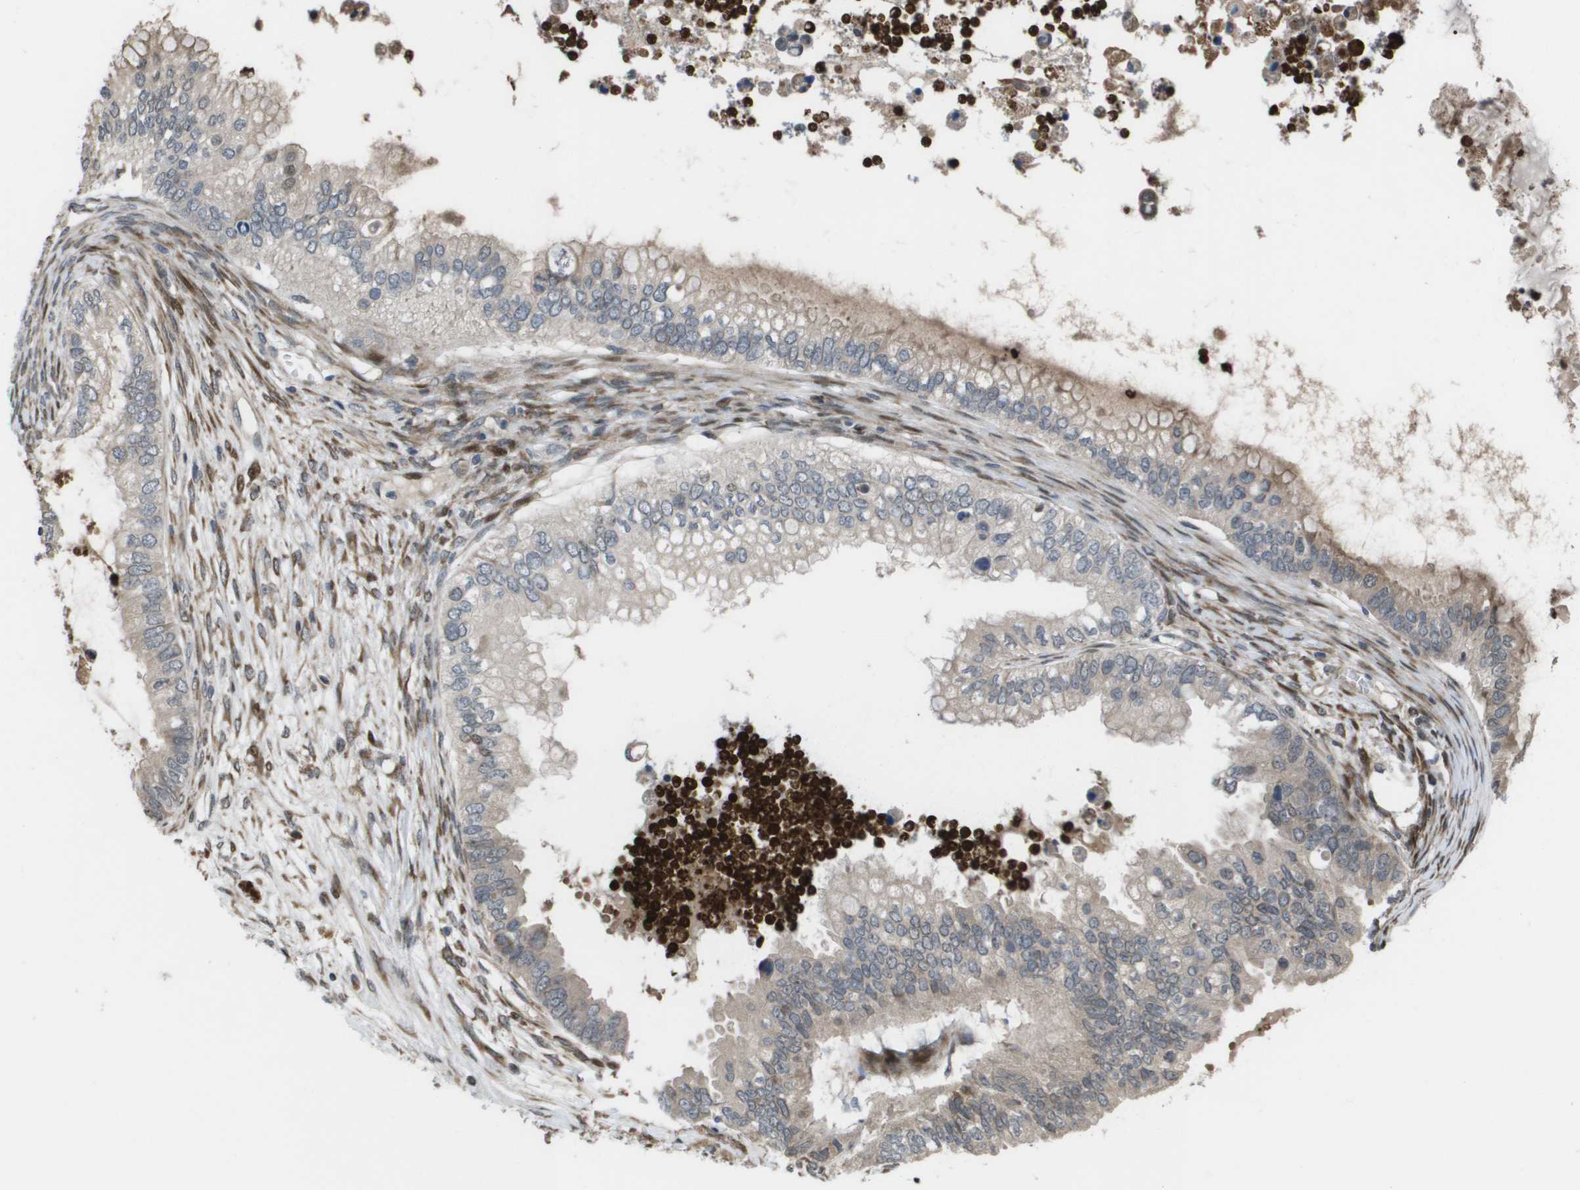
{"staining": {"intensity": "weak", "quantity": "<25%", "location": "cytoplasmic/membranous,nuclear"}, "tissue": "ovarian cancer", "cell_type": "Tumor cells", "image_type": "cancer", "snomed": [{"axis": "morphology", "description": "Cystadenocarcinoma, mucinous, NOS"}, {"axis": "topography", "description": "Ovary"}], "caption": "DAB (3,3'-diaminobenzidine) immunohistochemical staining of ovarian cancer (mucinous cystadenocarcinoma) displays no significant staining in tumor cells.", "gene": "AXIN2", "patient": {"sex": "female", "age": 80}}